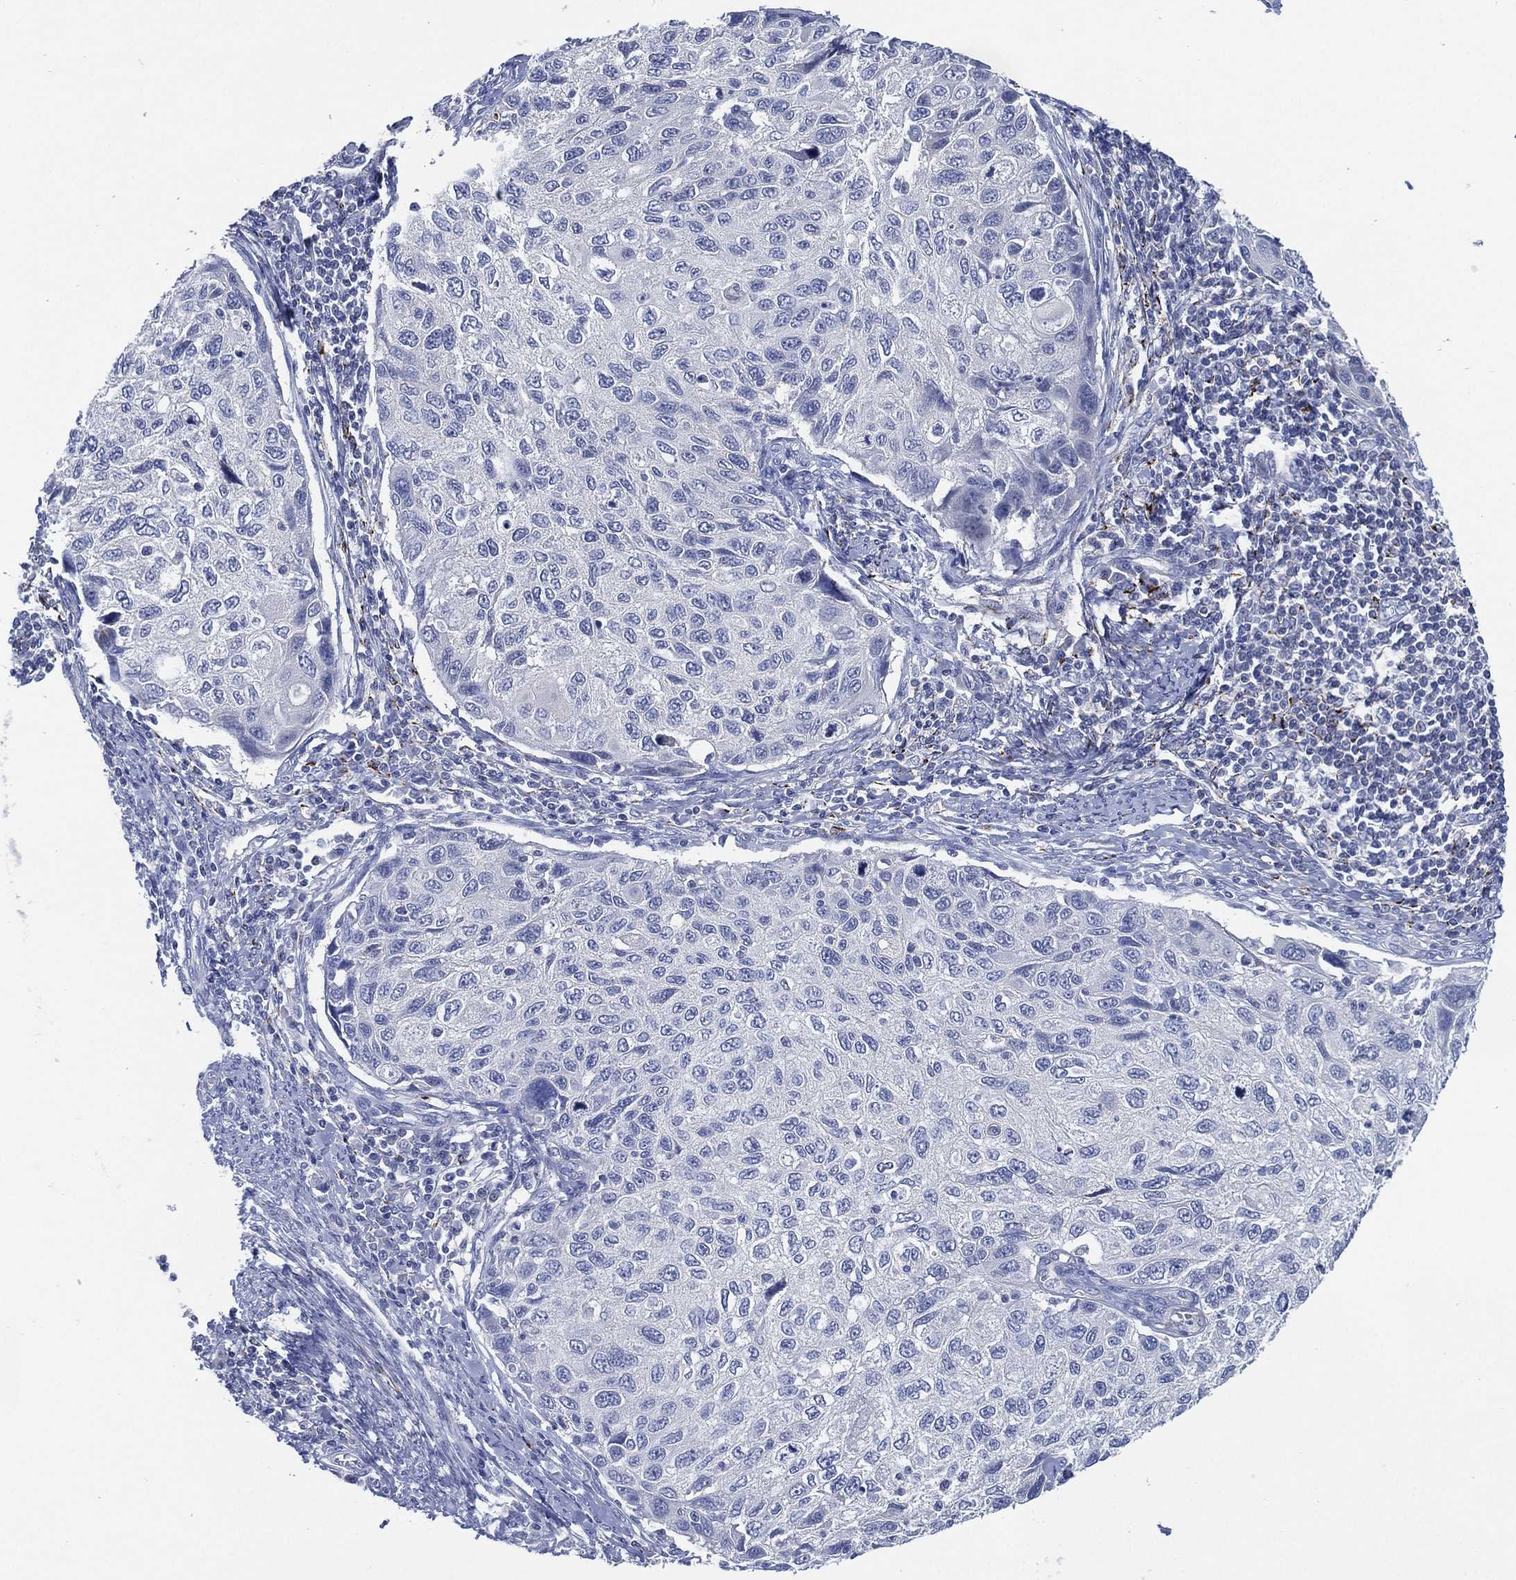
{"staining": {"intensity": "negative", "quantity": "none", "location": "none"}, "tissue": "cervical cancer", "cell_type": "Tumor cells", "image_type": "cancer", "snomed": [{"axis": "morphology", "description": "Squamous cell carcinoma, NOS"}, {"axis": "topography", "description": "Cervix"}], "caption": "This is a histopathology image of IHC staining of squamous cell carcinoma (cervical), which shows no staining in tumor cells.", "gene": "C5orf46", "patient": {"sex": "female", "age": 70}}